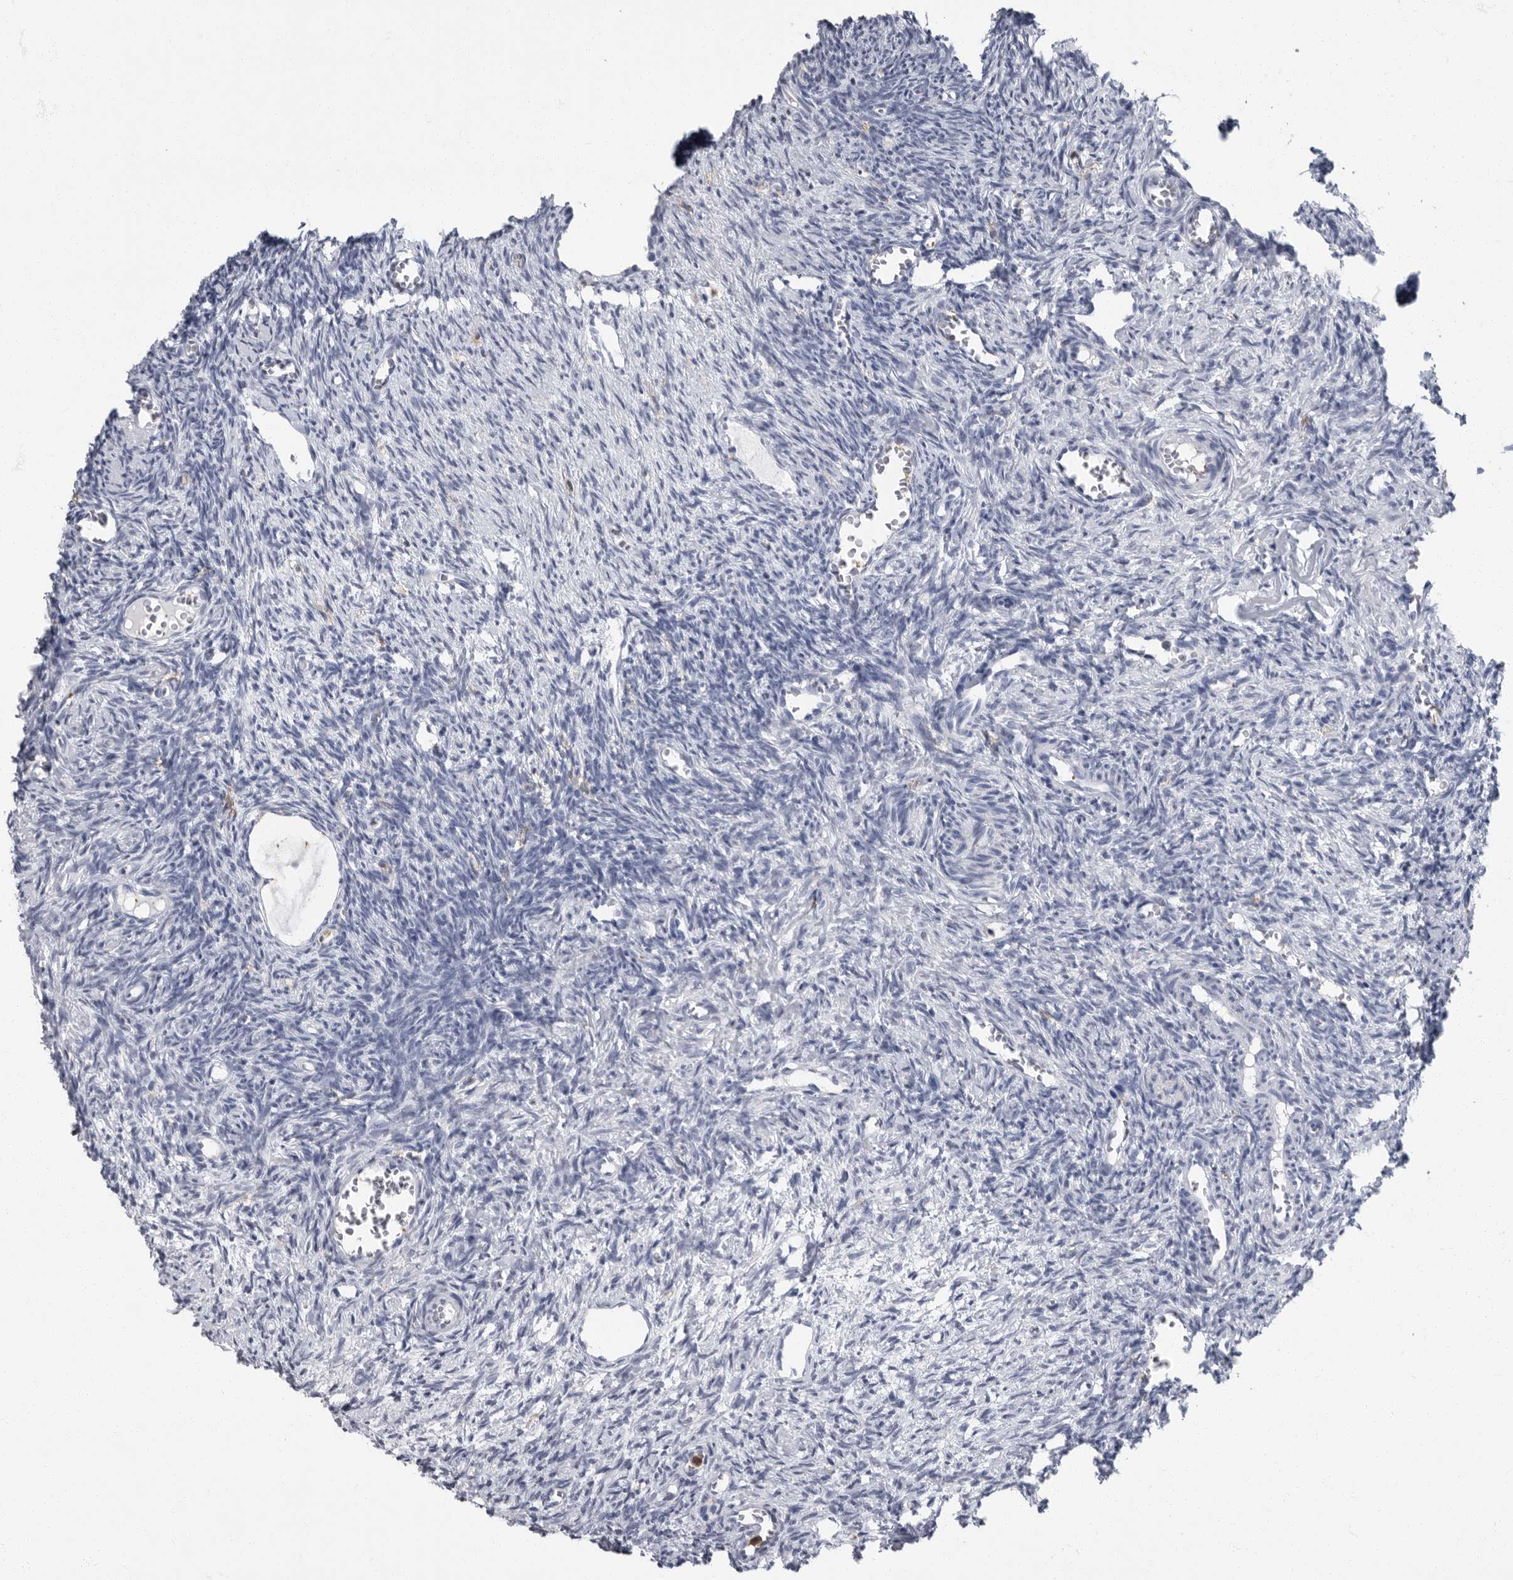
{"staining": {"intensity": "negative", "quantity": "none", "location": "none"}, "tissue": "ovary", "cell_type": "Follicle cells", "image_type": "normal", "snomed": [{"axis": "morphology", "description": "Normal tissue, NOS"}, {"axis": "topography", "description": "Ovary"}], "caption": "This is an immunohistochemistry image of unremarkable ovary. There is no positivity in follicle cells.", "gene": "FCER1G", "patient": {"sex": "female", "age": 27}}